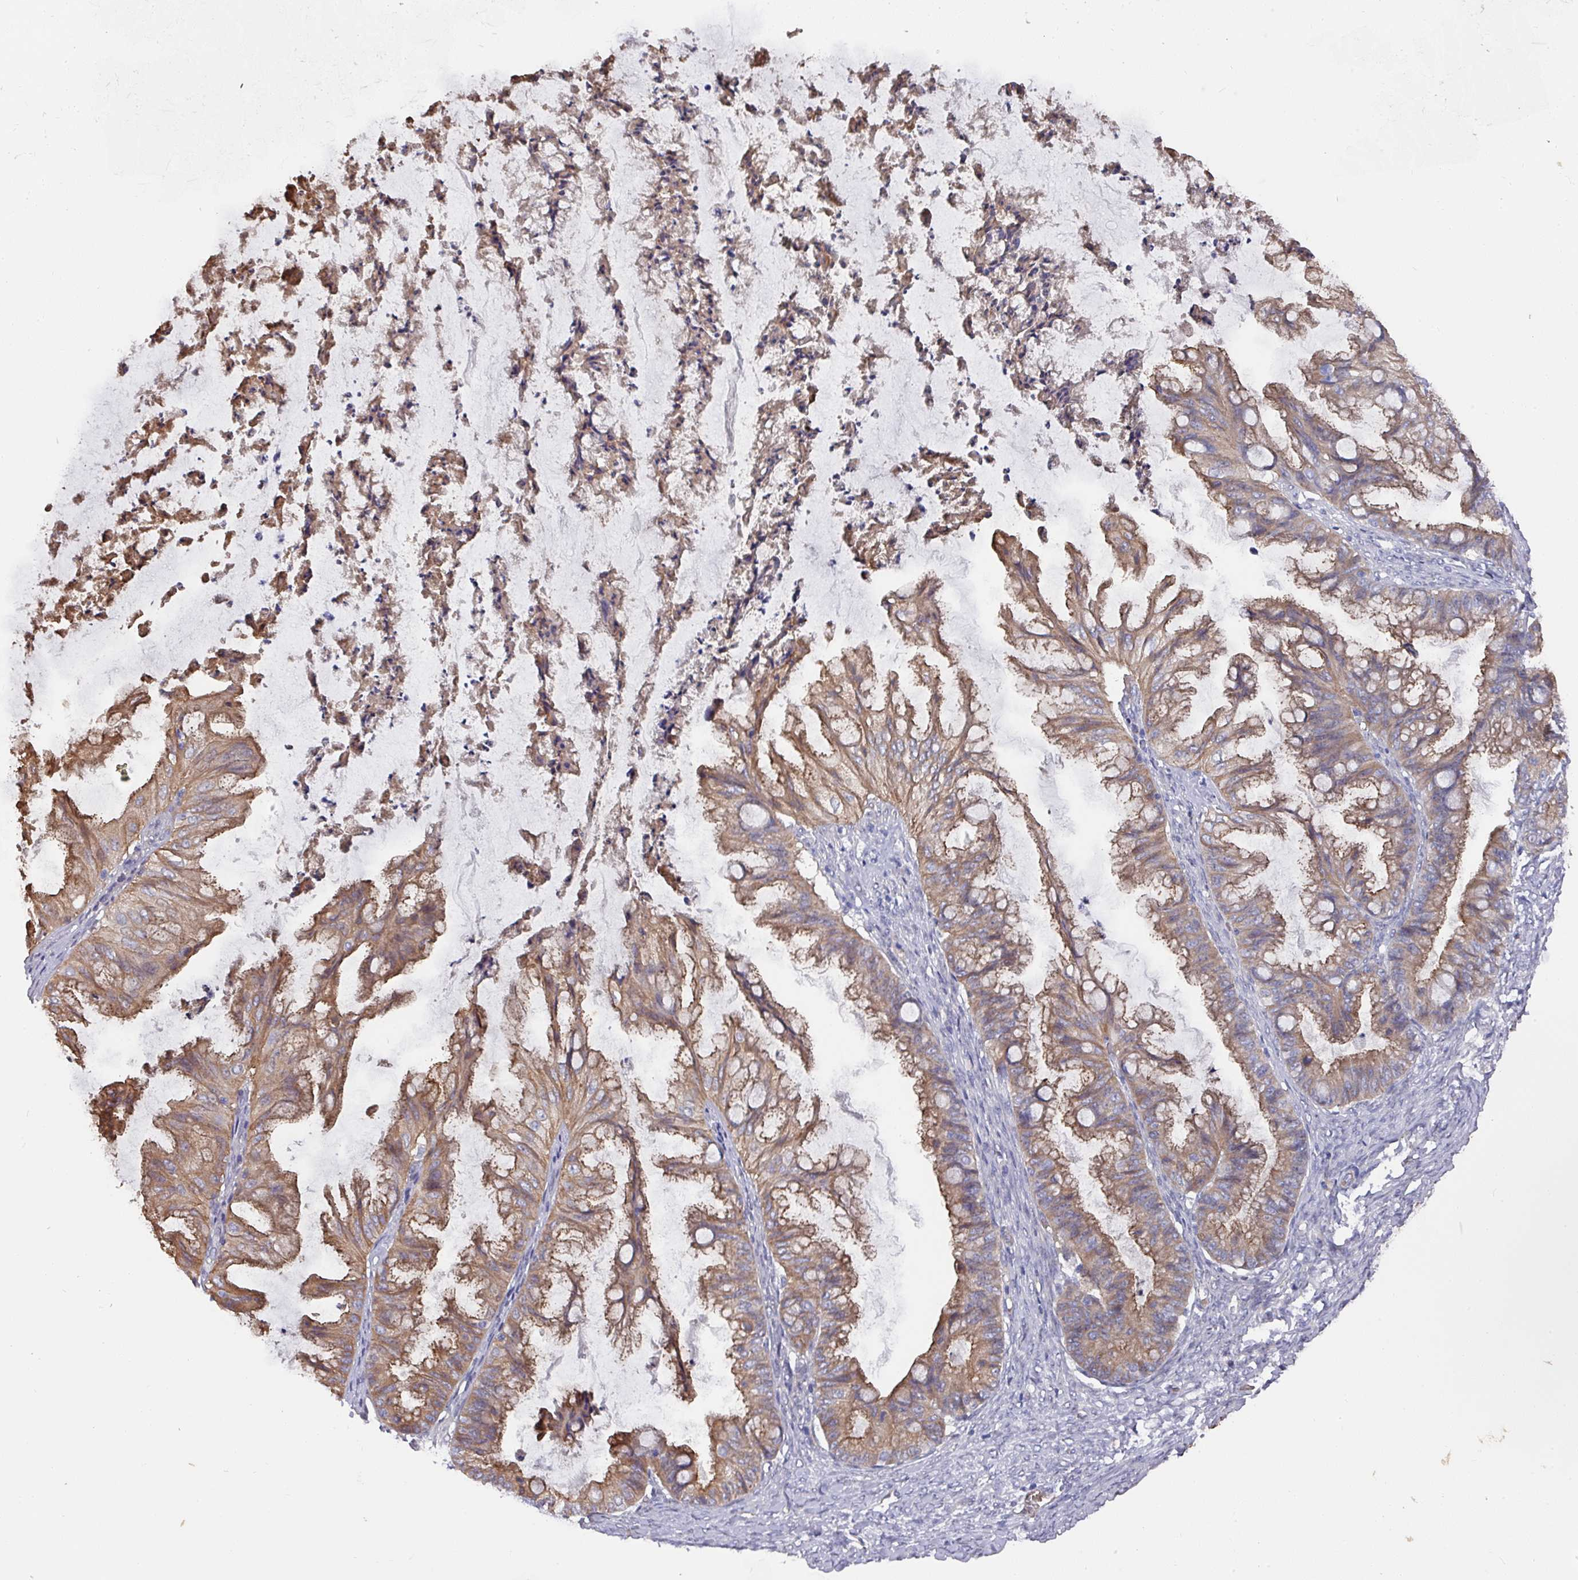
{"staining": {"intensity": "moderate", "quantity": ">75%", "location": "cytoplasmic/membranous"}, "tissue": "ovarian cancer", "cell_type": "Tumor cells", "image_type": "cancer", "snomed": [{"axis": "morphology", "description": "Cystadenocarcinoma, mucinous, NOS"}, {"axis": "topography", "description": "Ovary"}], "caption": "A brown stain highlights moderate cytoplasmic/membranous positivity of a protein in human ovarian mucinous cystadenocarcinoma tumor cells.", "gene": "PRR5", "patient": {"sex": "female", "age": 35}}